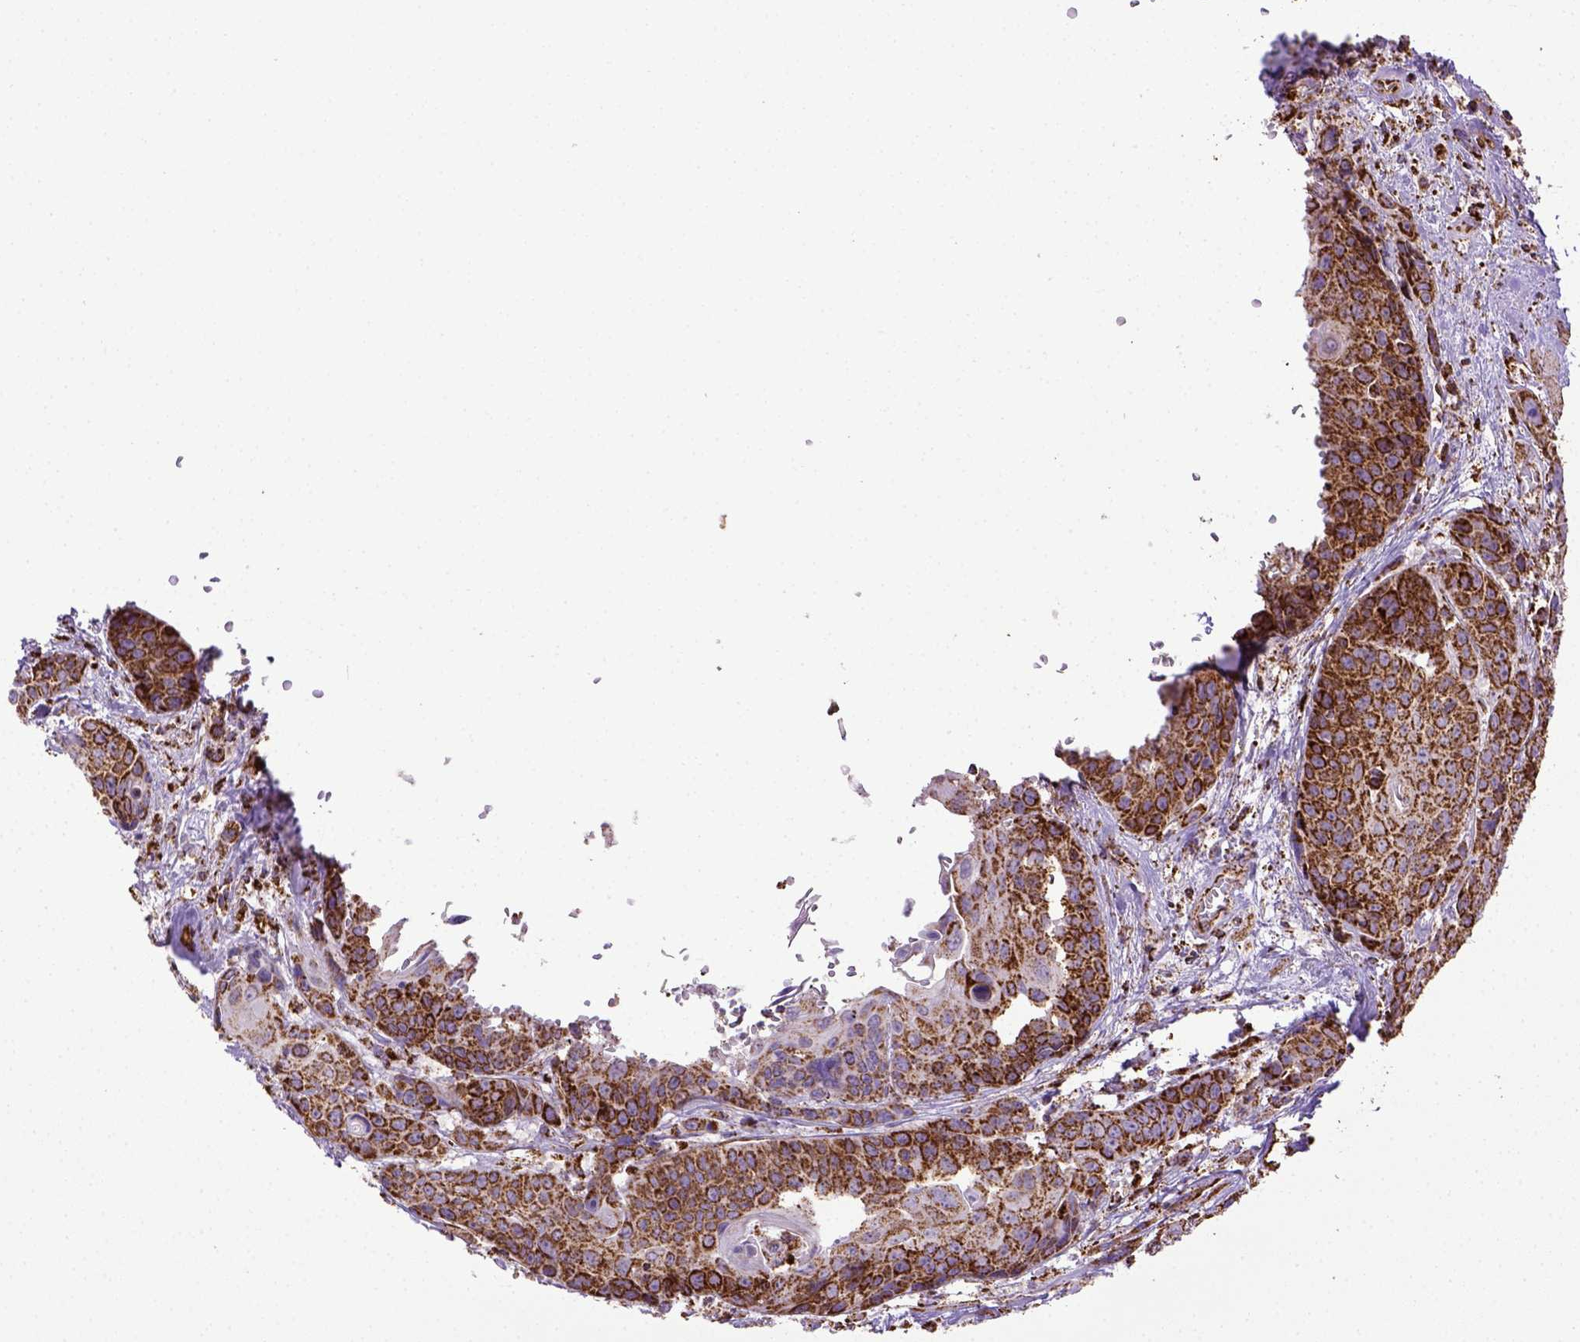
{"staining": {"intensity": "strong", "quantity": "25%-75%", "location": "cytoplasmic/membranous"}, "tissue": "head and neck cancer", "cell_type": "Tumor cells", "image_type": "cancer", "snomed": [{"axis": "morphology", "description": "Squamous cell carcinoma, NOS"}, {"axis": "topography", "description": "Oral tissue"}, {"axis": "topography", "description": "Head-Neck"}], "caption": "Protein analysis of head and neck cancer tissue demonstrates strong cytoplasmic/membranous positivity in about 25%-75% of tumor cells.", "gene": "MT-CO1", "patient": {"sex": "male", "age": 56}}